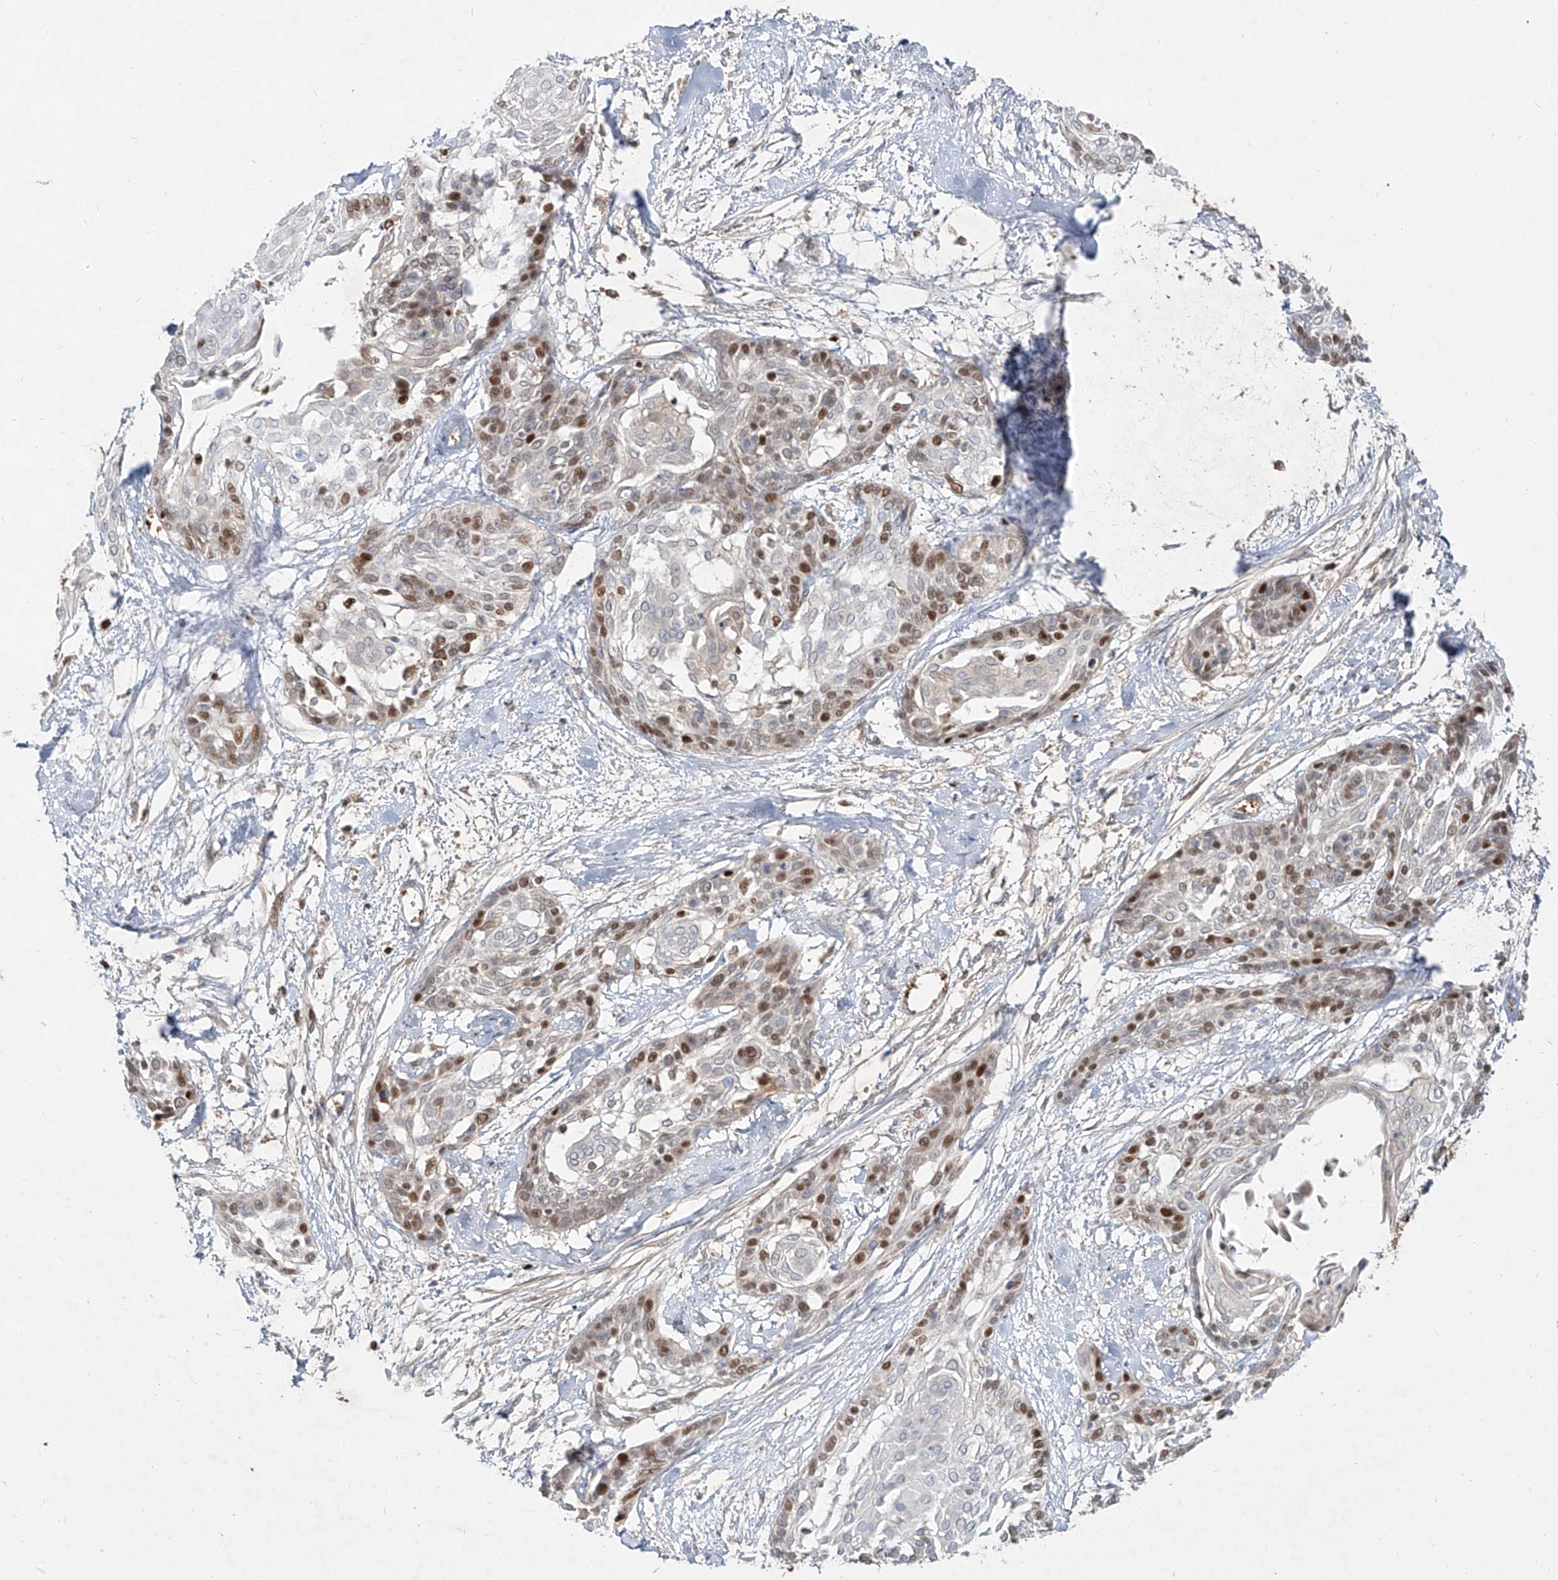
{"staining": {"intensity": "moderate", "quantity": "25%-75%", "location": "nuclear"}, "tissue": "cervical cancer", "cell_type": "Tumor cells", "image_type": "cancer", "snomed": [{"axis": "morphology", "description": "Squamous cell carcinoma, NOS"}, {"axis": "topography", "description": "Cervix"}], "caption": "Tumor cells exhibit medium levels of moderate nuclear positivity in approximately 25%-75% of cells in human cervical cancer (squamous cell carcinoma).", "gene": "FGD2", "patient": {"sex": "female", "age": 57}}